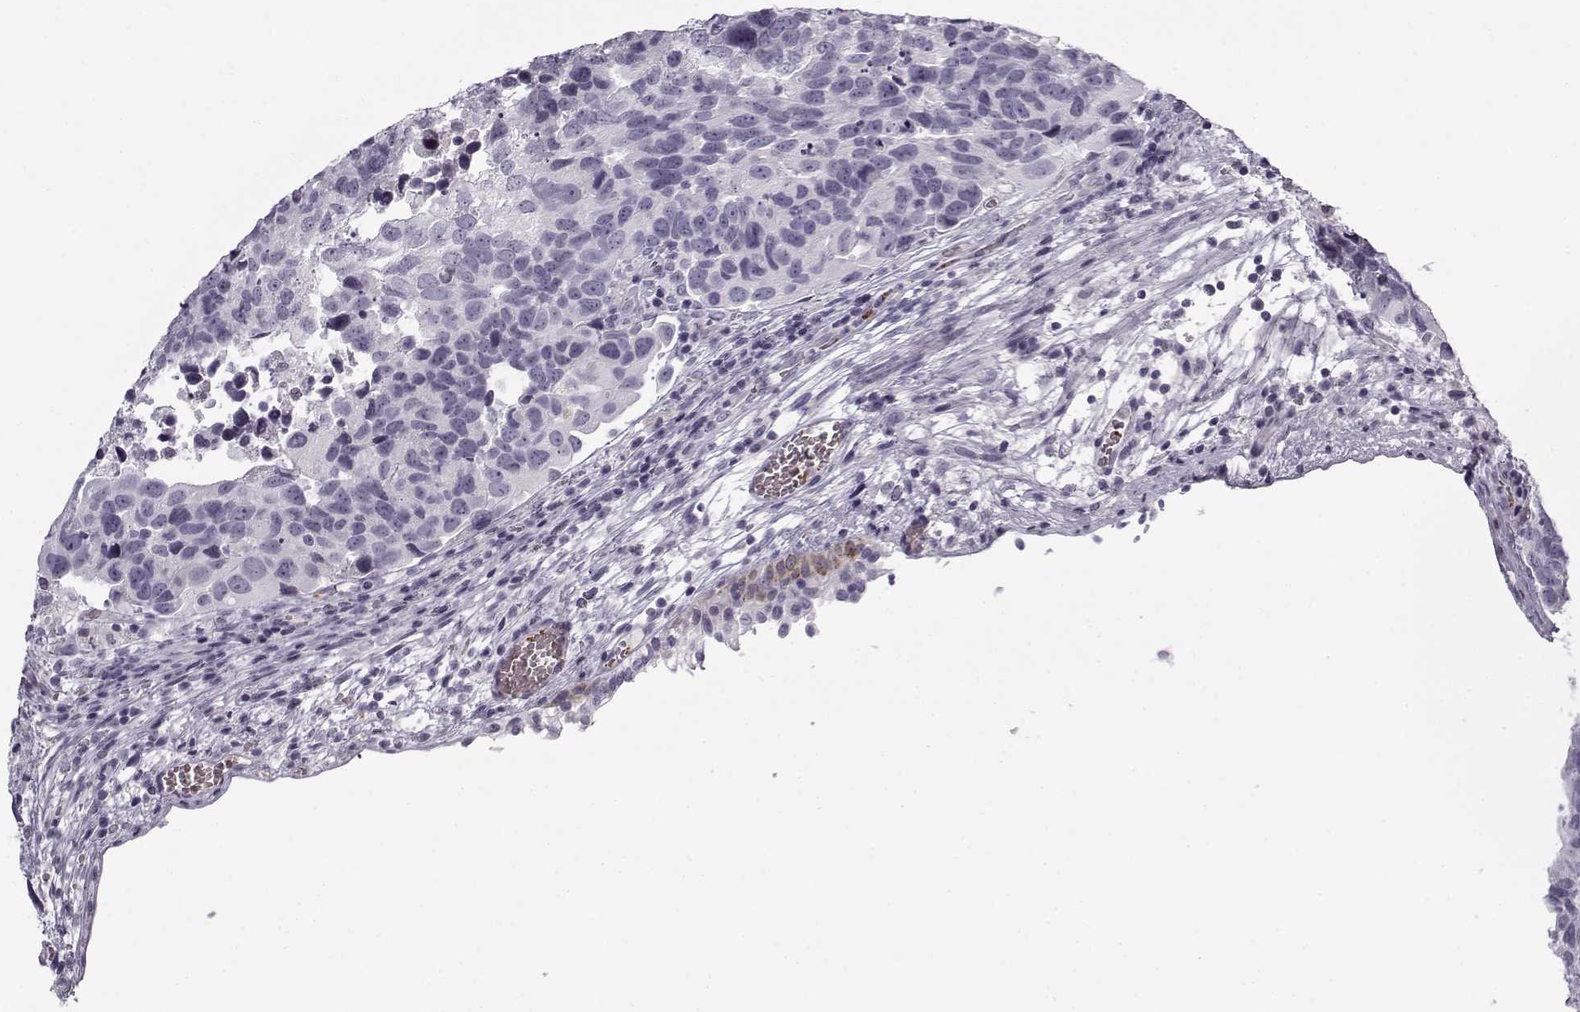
{"staining": {"intensity": "negative", "quantity": "none", "location": "none"}, "tissue": "urothelial cancer", "cell_type": "Tumor cells", "image_type": "cancer", "snomed": [{"axis": "morphology", "description": "Urothelial carcinoma, High grade"}, {"axis": "topography", "description": "Urinary bladder"}], "caption": "DAB (3,3'-diaminobenzidine) immunohistochemical staining of urothelial carcinoma (high-grade) displays no significant positivity in tumor cells.", "gene": "SNCA", "patient": {"sex": "male", "age": 60}}